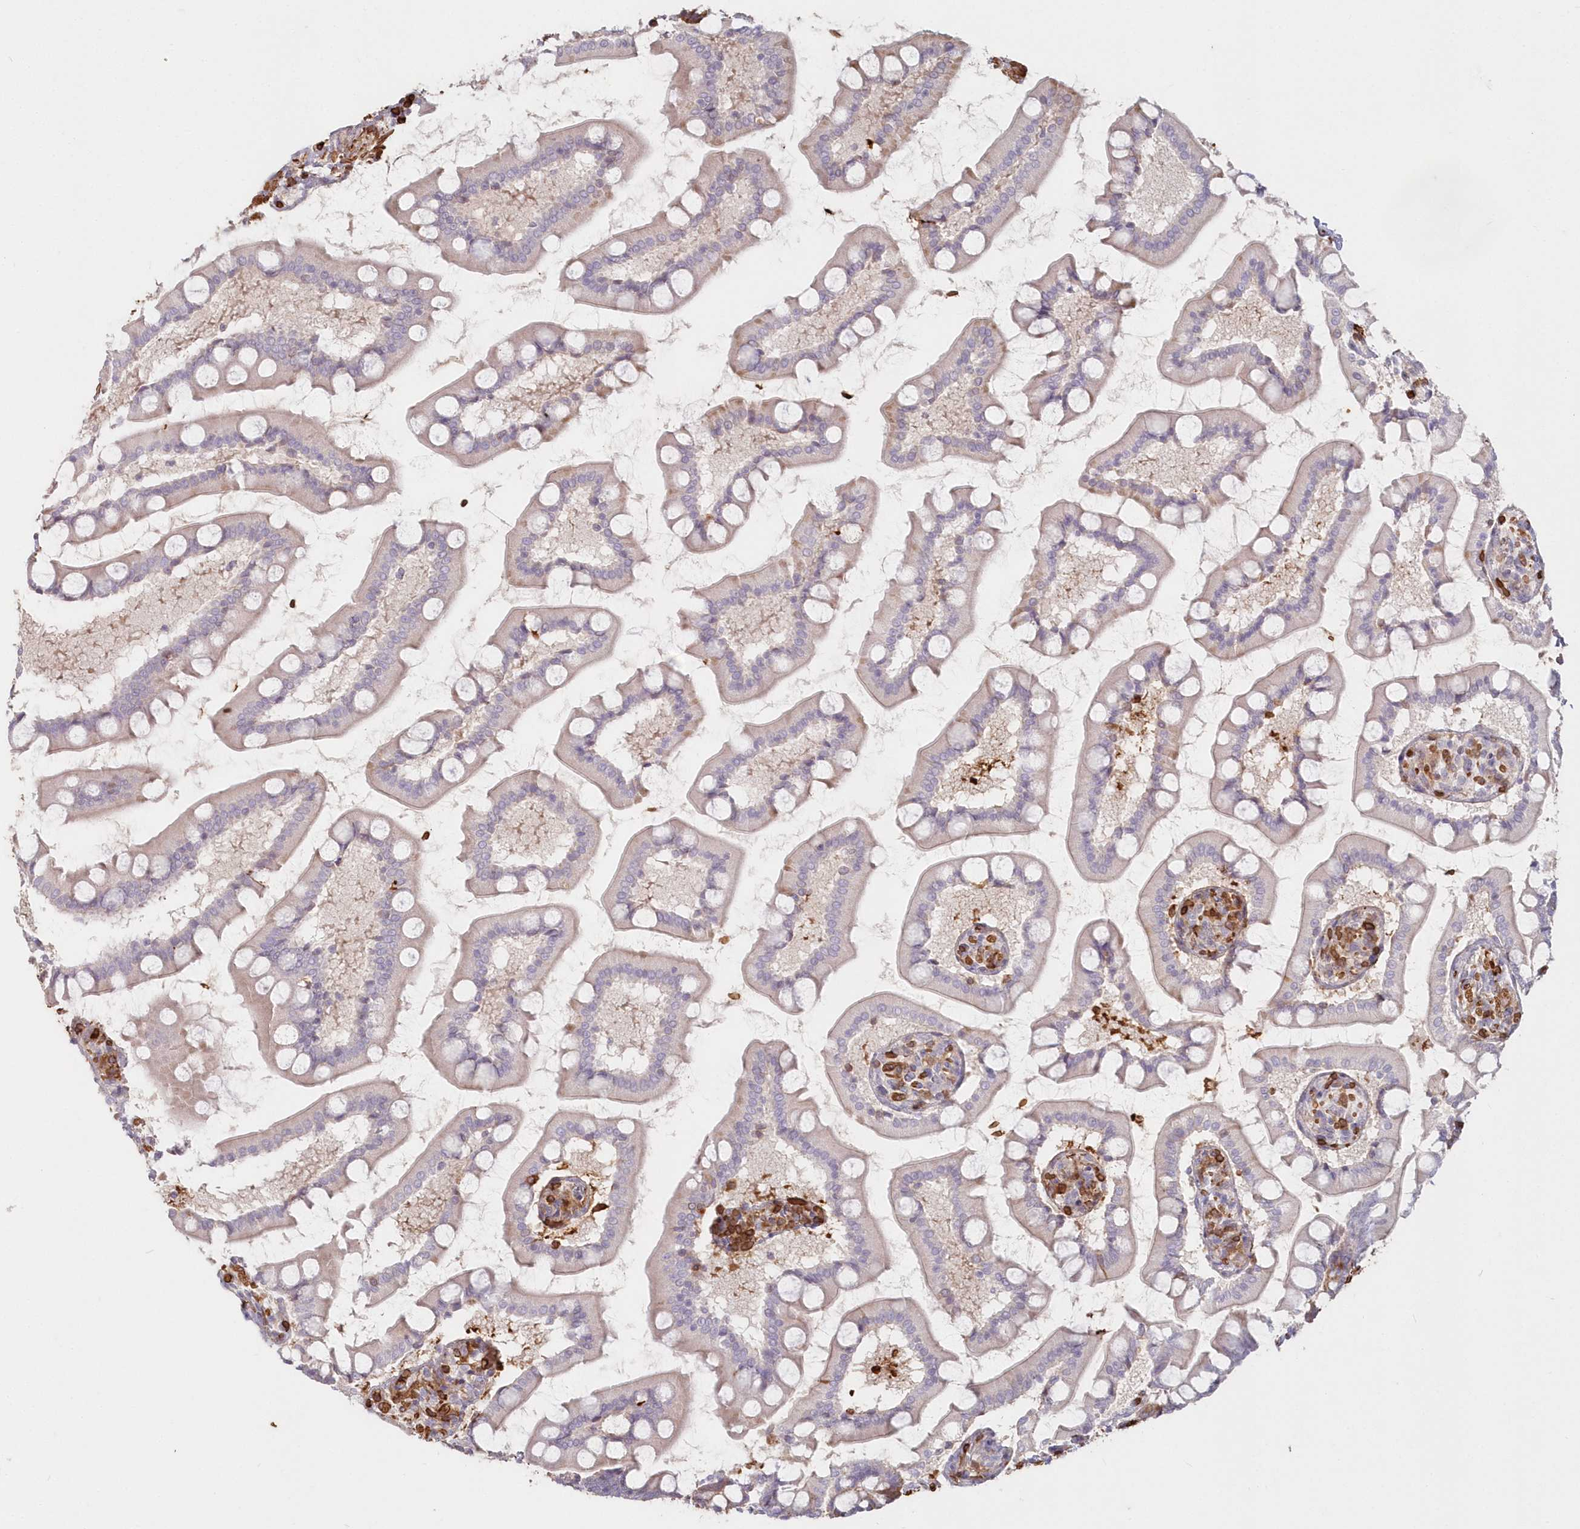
{"staining": {"intensity": "weak", "quantity": "25%-75%", "location": "cytoplasmic/membranous"}, "tissue": "small intestine", "cell_type": "Glandular cells", "image_type": "normal", "snomed": [{"axis": "morphology", "description": "Normal tissue, NOS"}, {"axis": "topography", "description": "Small intestine"}], "caption": "Immunohistochemical staining of unremarkable small intestine shows weak cytoplasmic/membranous protein positivity in approximately 25%-75% of glandular cells.", "gene": "SERINC1", "patient": {"sex": "male", "age": 41}}